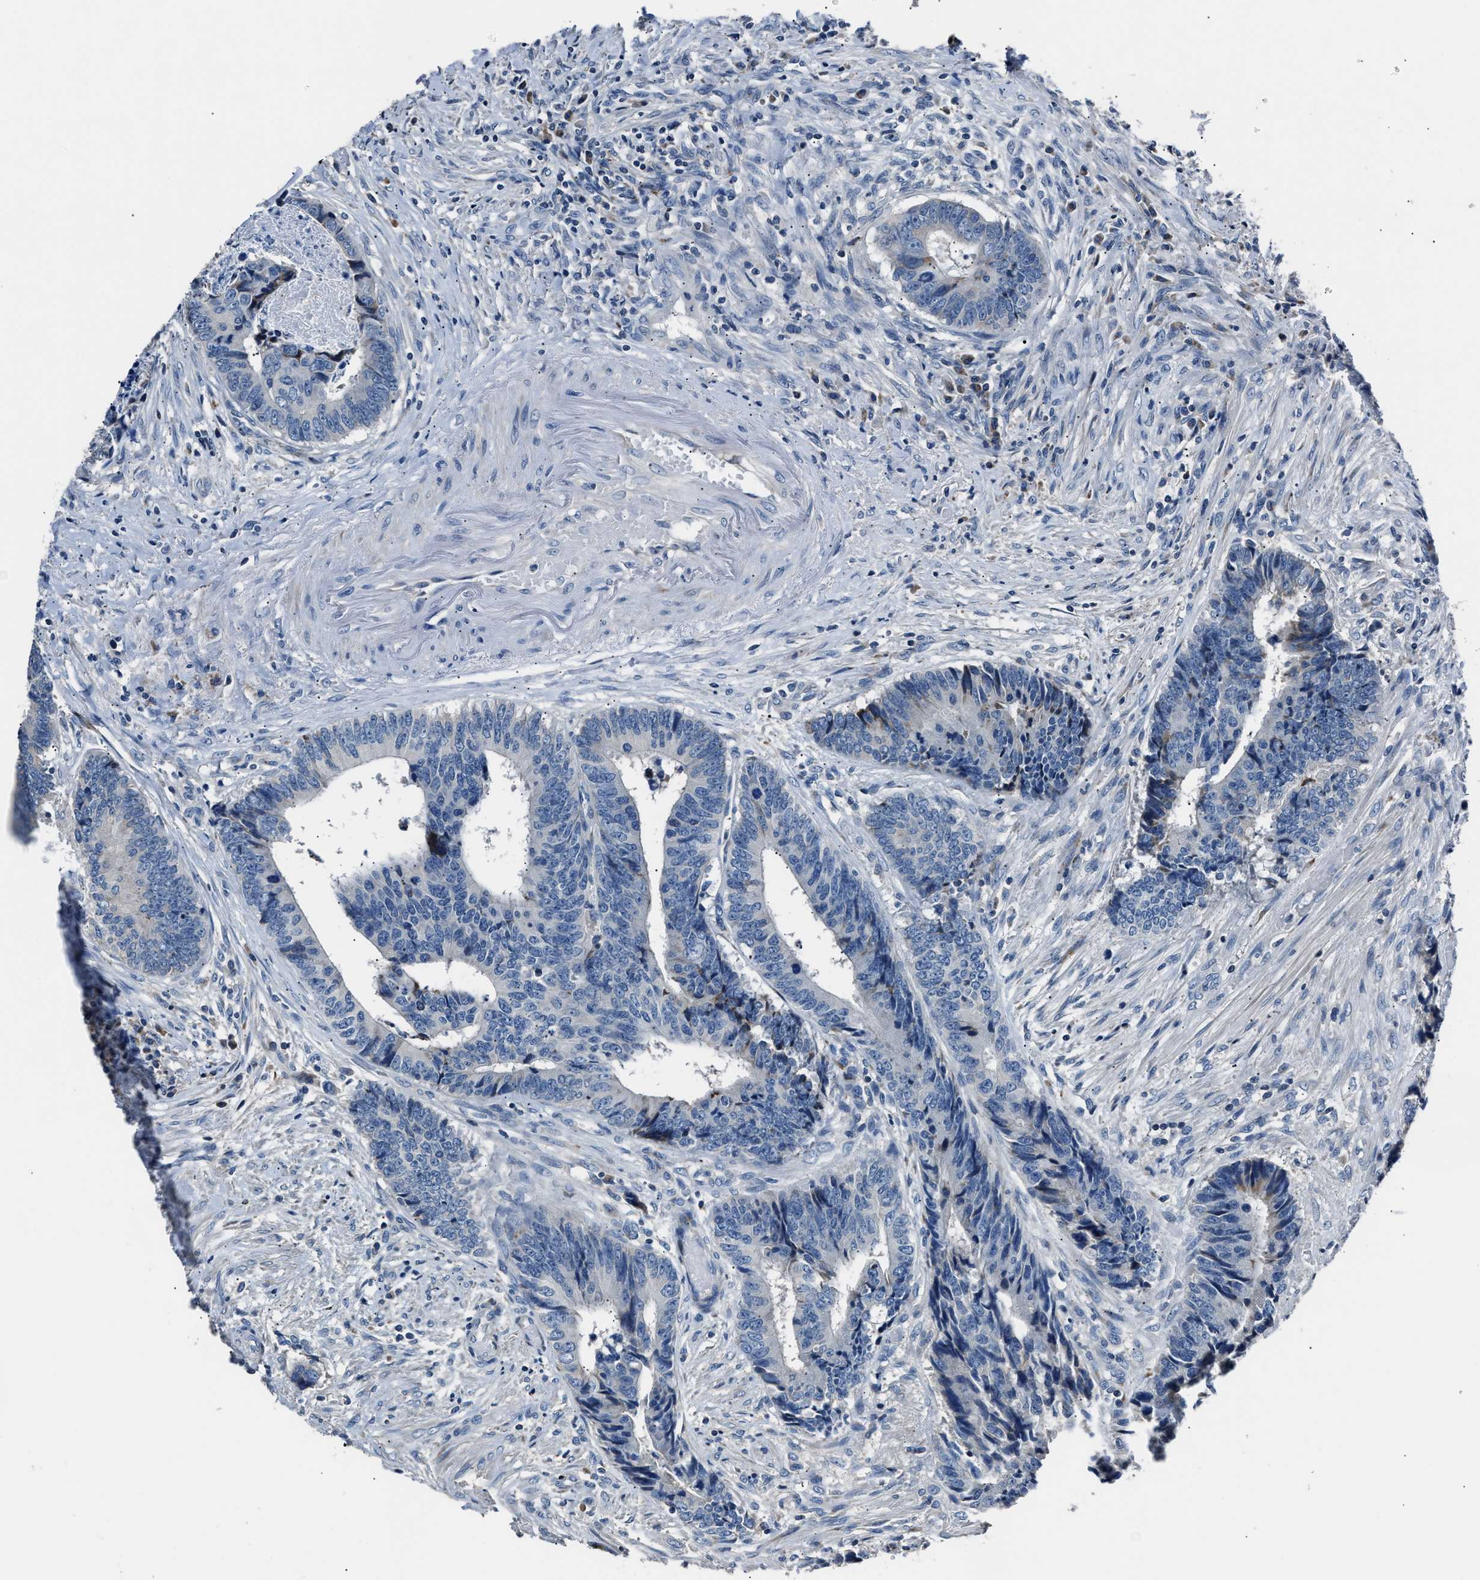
{"staining": {"intensity": "negative", "quantity": "none", "location": "none"}, "tissue": "colorectal cancer", "cell_type": "Tumor cells", "image_type": "cancer", "snomed": [{"axis": "morphology", "description": "Adenocarcinoma, NOS"}, {"axis": "topography", "description": "Rectum"}], "caption": "Protein analysis of colorectal cancer reveals no significant positivity in tumor cells.", "gene": "DNAJC24", "patient": {"sex": "male", "age": 84}}